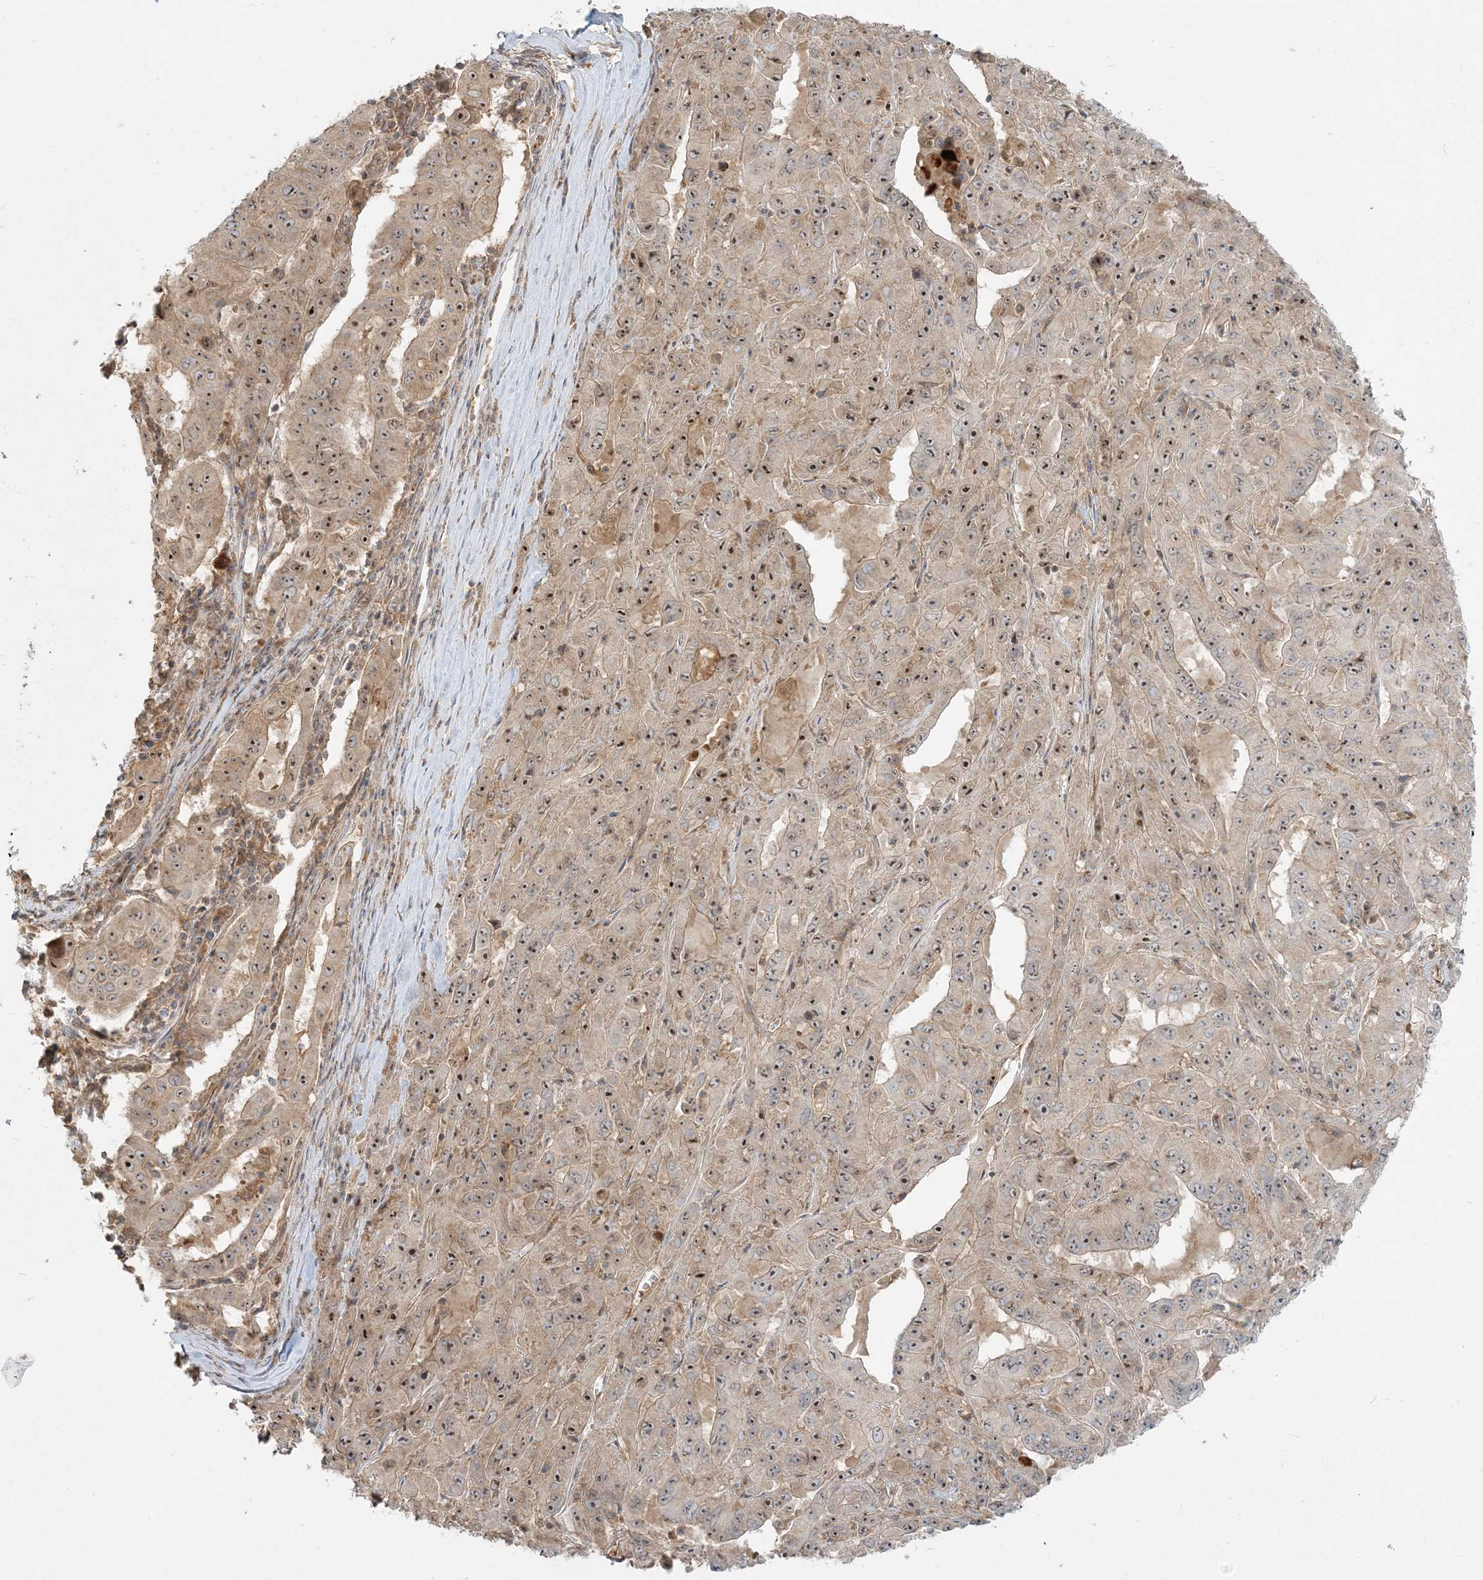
{"staining": {"intensity": "strong", "quantity": ">75%", "location": "cytoplasmic/membranous,nuclear"}, "tissue": "pancreatic cancer", "cell_type": "Tumor cells", "image_type": "cancer", "snomed": [{"axis": "morphology", "description": "Adenocarcinoma, NOS"}, {"axis": "topography", "description": "Pancreas"}], "caption": "IHC histopathology image of neoplastic tissue: human pancreatic cancer (adenocarcinoma) stained using immunohistochemistry demonstrates high levels of strong protein expression localized specifically in the cytoplasmic/membranous and nuclear of tumor cells, appearing as a cytoplasmic/membranous and nuclear brown color.", "gene": "AP1AR", "patient": {"sex": "male", "age": 63}}